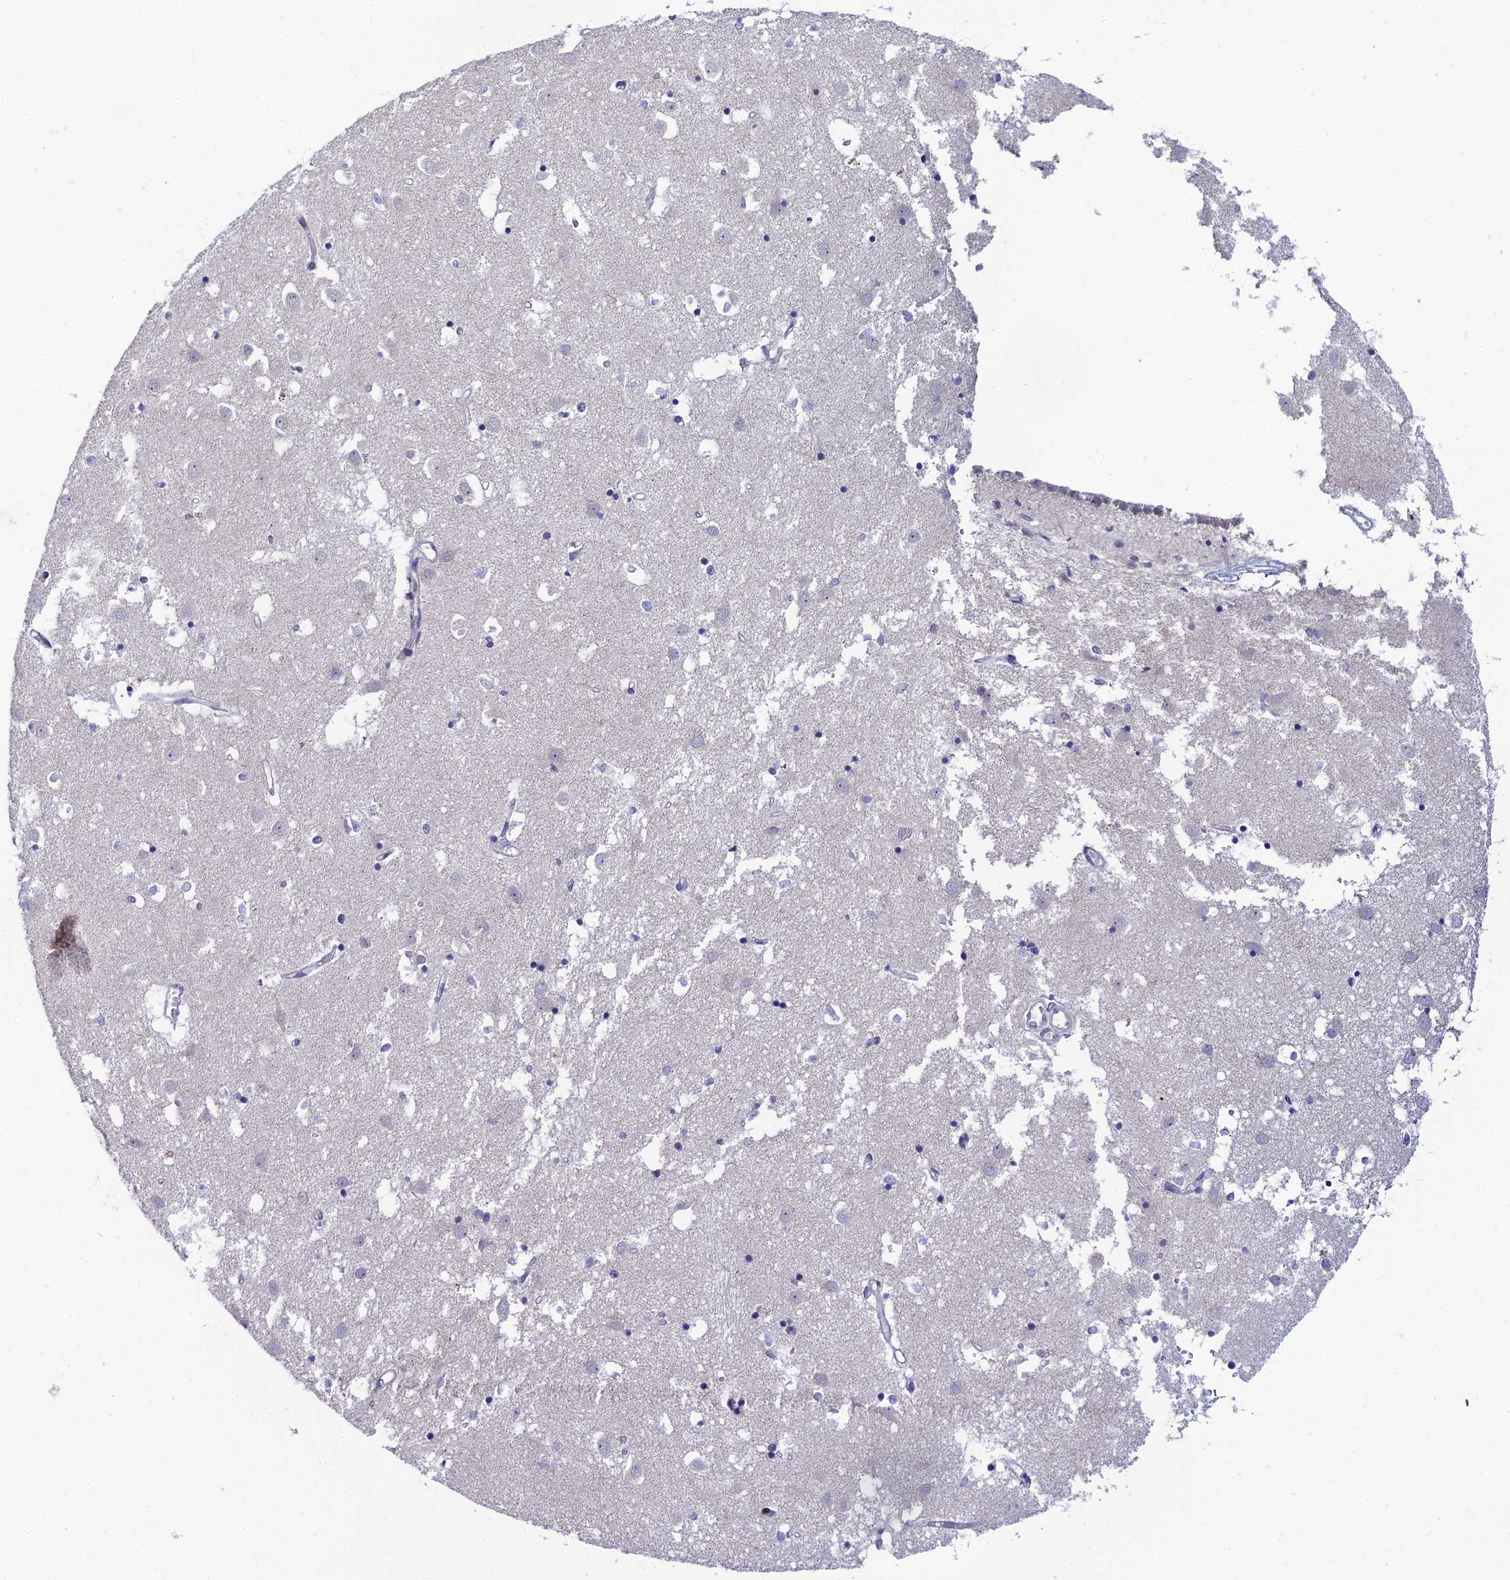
{"staining": {"intensity": "negative", "quantity": "none", "location": "none"}, "tissue": "caudate", "cell_type": "Glial cells", "image_type": "normal", "snomed": [{"axis": "morphology", "description": "Normal tissue, NOS"}, {"axis": "topography", "description": "Lateral ventricle wall"}], "caption": "The photomicrograph displays no significant staining in glial cells of caudate.", "gene": "TAF9B", "patient": {"sex": "male", "age": 70}}